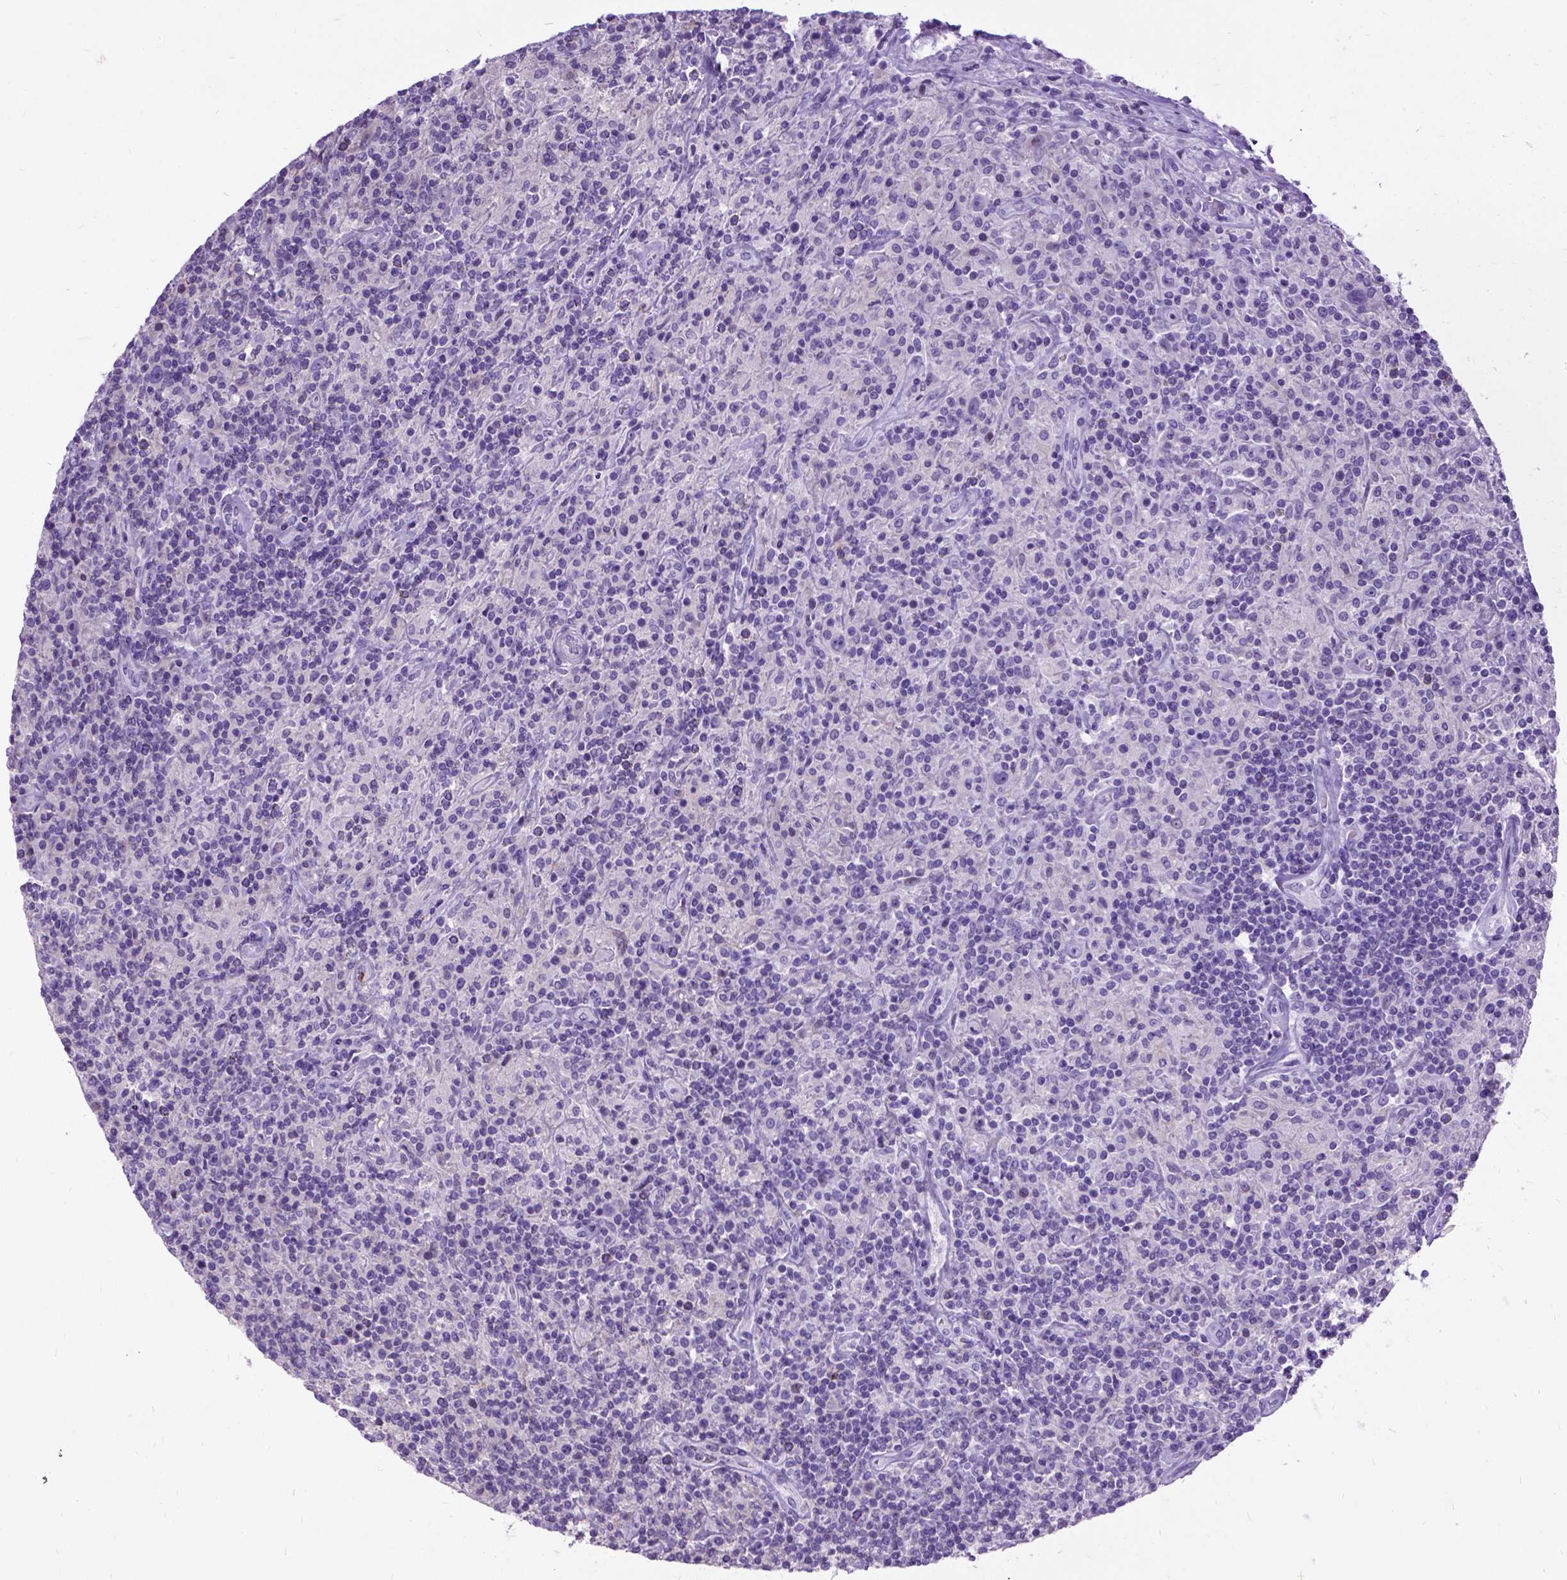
{"staining": {"intensity": "negative", "quantity": "none", "location": "none"}, "tissue": "lymphoma", "cell_type": "Tumor cells", "image_type": "cancer", "snomed": [{"axis": "morphology", "description": "Hodgkin's disease, NOS"}, {"axis": "topography", "description": "Lymph node"}], "caption": "Immunohistochemistry histopathology image of neoplastic tissue: Hodgkin's disease stained with DAB demonstrates no significant protein staining in tumor cells.", "gene": "PRG2", "patient": {"sex": "male", "age": 70}}